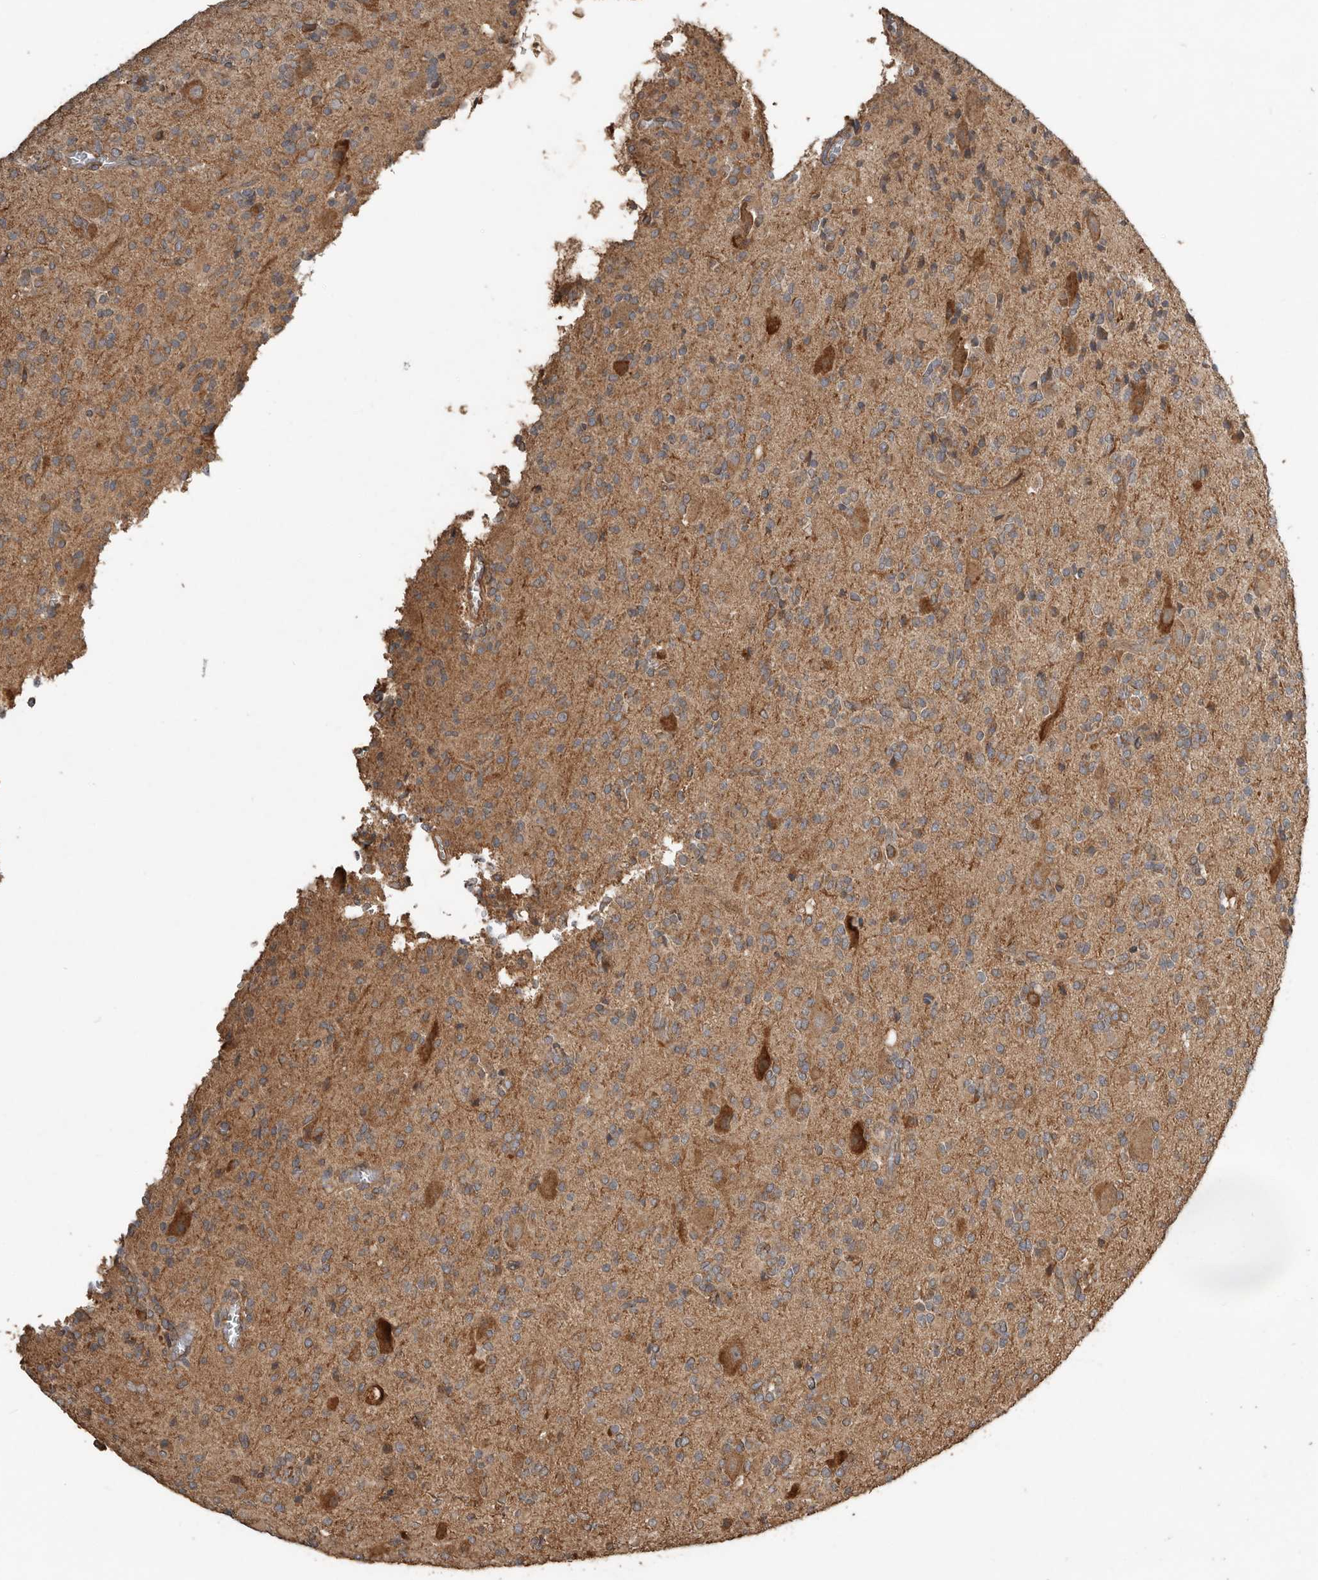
{"staining": {"intensity": "weak", "quantity": "25%-75%", "location": "cytoplasmic/membranous"}, "tissue": "glioma", "cell_type": "Tumor cells", "image_type": "cancer", "snomed": [{"axis": "morphology", "description": "Glioma, malignant, High grade"}, {"axis": "topography", "description": "Brain"}], "caption": "Weak cytoplasmic/membranous expression for a protein is identified in about 25%-75% of tumor cells of malignant glioma (high-grade) using immunohistochemistry.", "gene": "RNF207", "patient": {"sex": "male", "age": 34}}